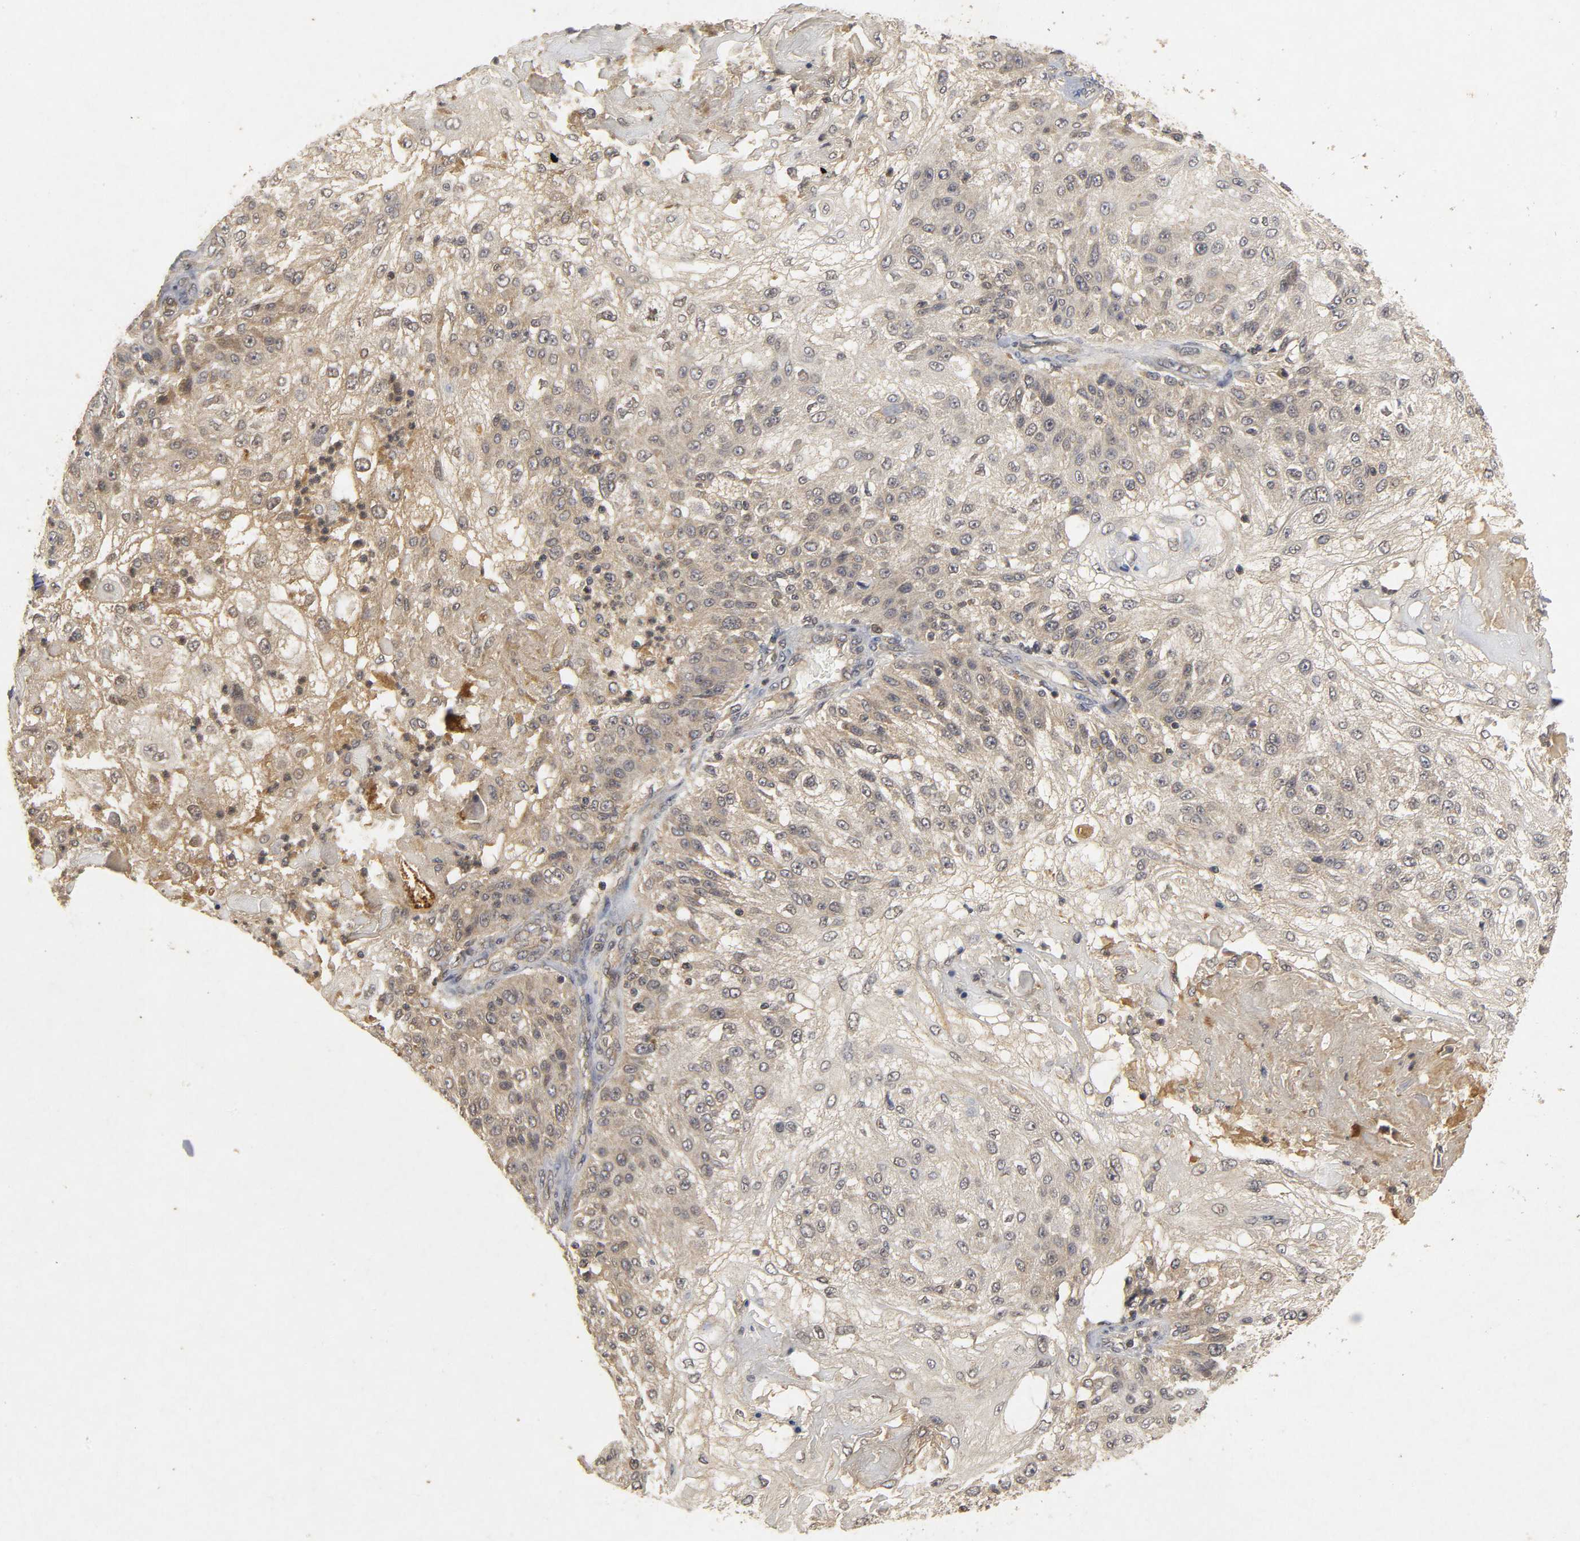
{"staining": {"intensity": "weak", "quantity": "25%-75%", "location": "cytoplasmic/membranous"}, "tissue": "skin cancer", "cell_type": "Tumor cells", "image_type": "cancer", "snomed": [{"axis": "morphology", "description": "Normal tissue, NOS"}, {"axis": "morphology", "description": "Squamous cell carcinoma, NOS"}, {"axis": "topography", "description": "Skin"}], "caption": "Protein staining of skin cancer (squamous cell carcinoma) tissue displays weak cytoplasmic/membranous positivity in approximately 25%-75% of tumor cells.", "gene": "TRAF6", "patient": {"sex": "female", "age": 83}}